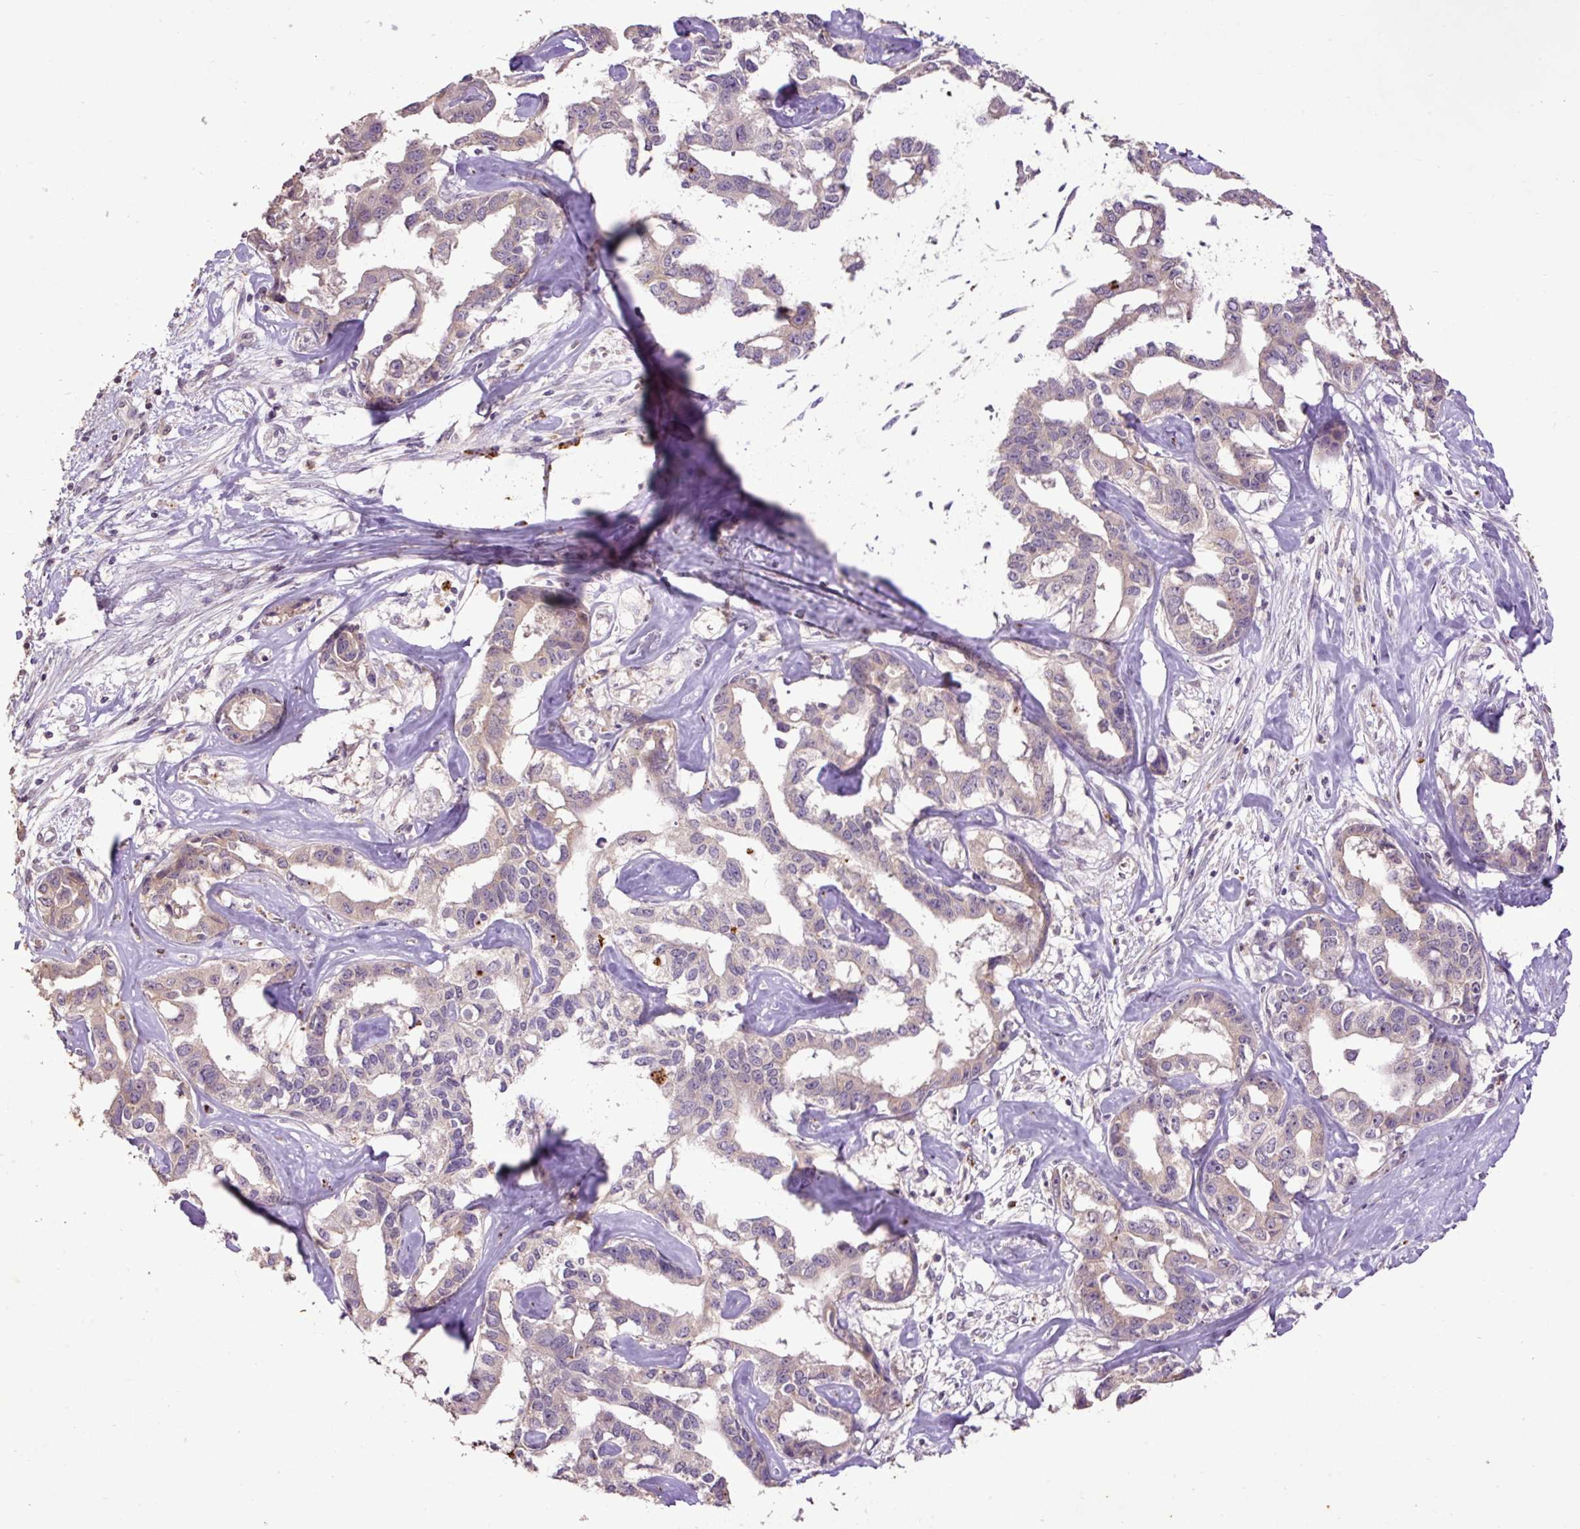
{"staining": {"intensity": "weak", "quantity": "<25%", "location": "cytoplasmic/membranous"}, "tissue": "liver cancer", "cell_type": "Tumor cells", "image_type": "cancer", "snomed": [{"axis": "morphology", "description": "Cholangiocarcinoma"}, {"axis": "topography", "description": "Liver"}], "caption": "Immunohistochemistry (IHC) micrograph of human liver cancer stained for a protein (brown), which shows no positivity in tumor cells. (Stains: DAB immunohistochemistry (IHC) with hematoxylin counter stain, Microscopy: brightfield microscopy at high magnification).", "gene": "LRTM2", "patient": {"sex": "male", "age": 59}}